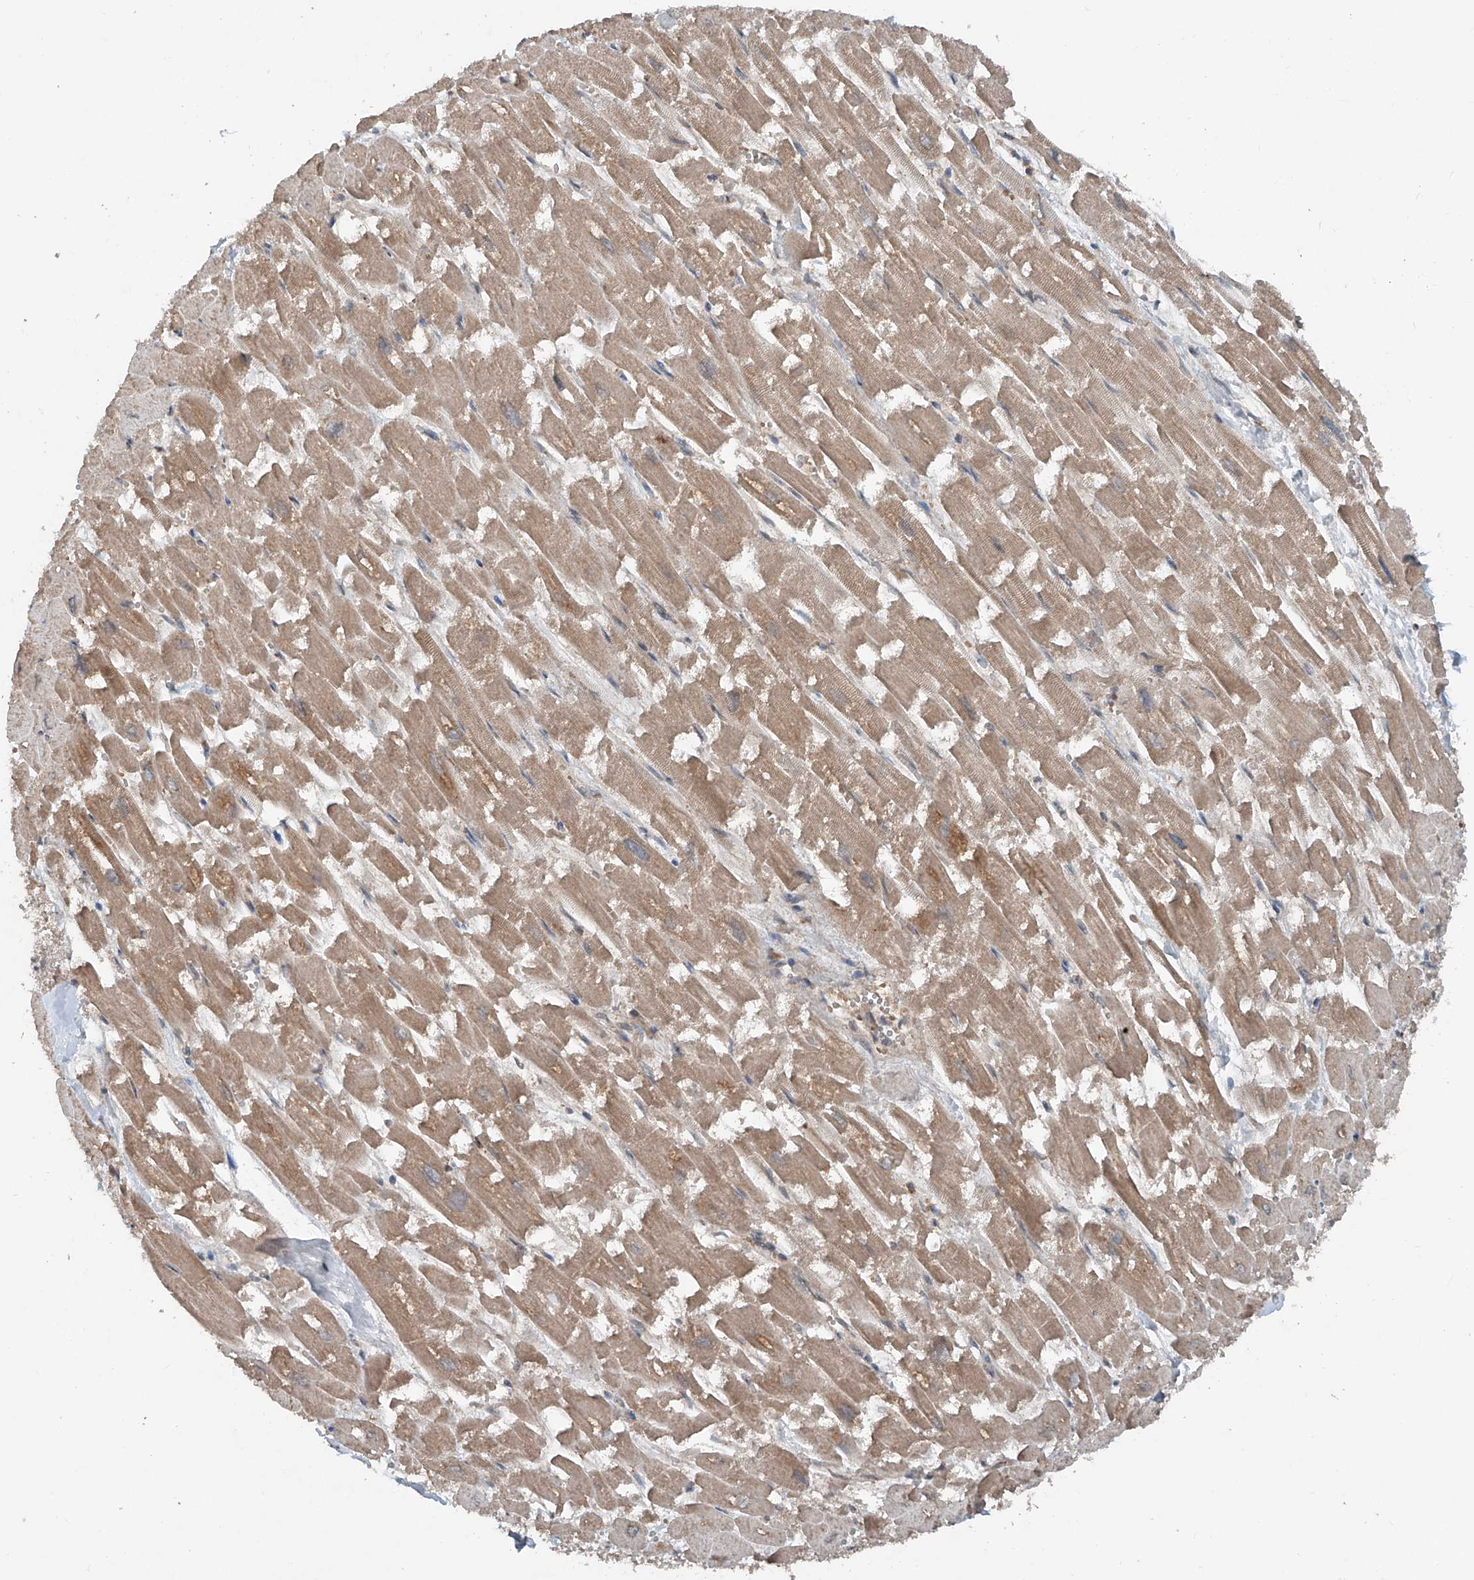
{"staining": {"intensity": "moderate", "quantity": ">75%", "location": "cytoplasmic/membranous"}, "tissue": "heart muscle", "cell_type": "Cardiomyocytes", "image_type": "normal", "snomed": [{"axis": "morphology", "description": "Normal tissue, NOS"}, {"axis": "topography", "description": "Heart"}], "caption": "Cardiomyocytes exhibit medium levels of moderate cytoplasmic/membranous positivity in approximately >75% of cells in benign human heart muscle. (Stains: DAB in brown, nuclei in blue, Microscopy: brightfield microscopy at high magnification).", "gene": "ADAM23", "patient": {"sex": "male", "age": 54}}